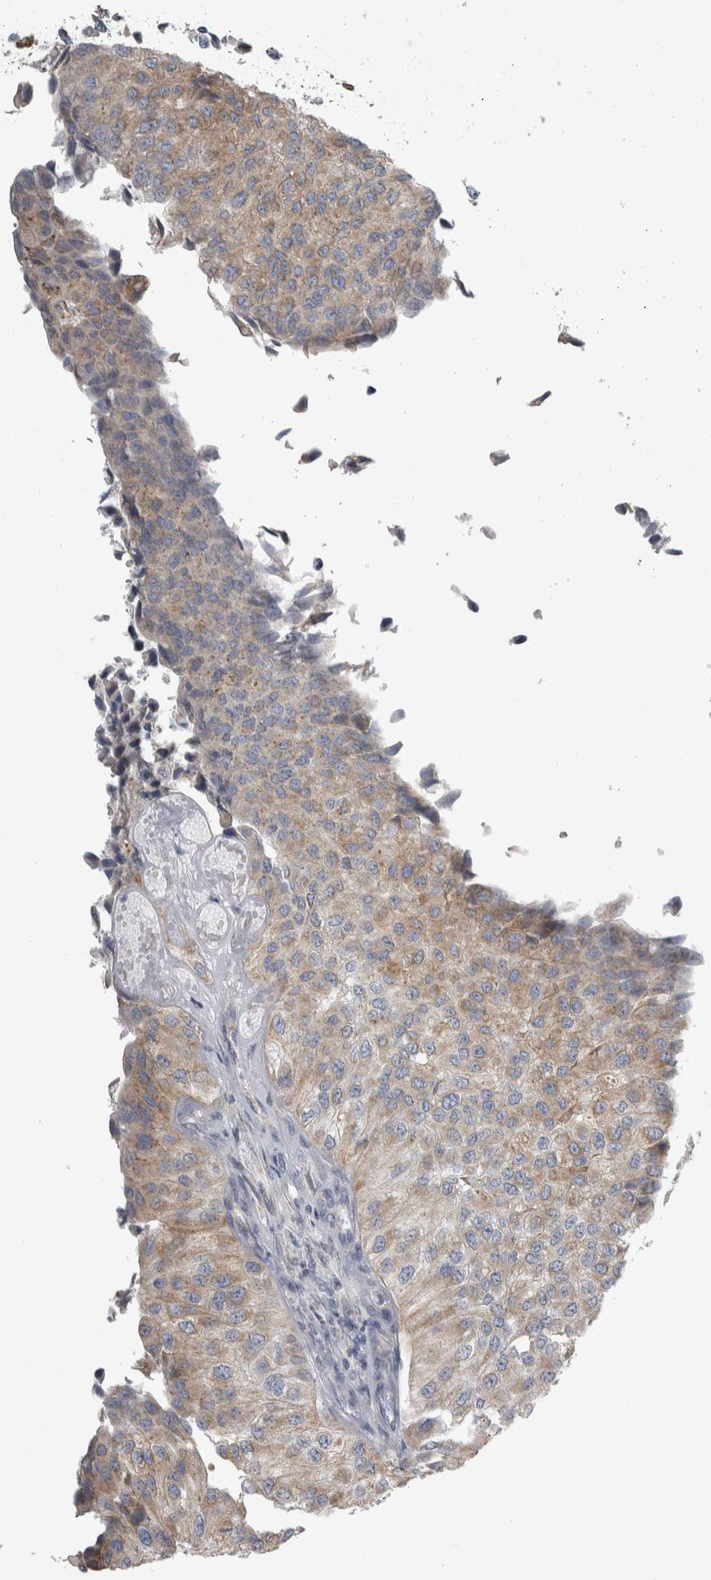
{"staining": {"intensity": "weak", "quantity": ">75%", "location": "cytoplasmic/membranous"}, "tissue": "urothelial cancer", "cell_type": "Tumor cells", "image_type": "cancer", "snomed": [{"axis": "morphology", "description": "Urothelial carcinoma, High grade"}, {"axis": "topography", "description": "Kidney"}, {"axis": "topography", "description": "Urinary bladder"}], "caption": "Human urothelial cancer stained for a protein (brown) reveals weak cytoplasmic/membranous positive positivity in approximately >75% of tumor cells.", "gene": "SIGMAR1", "patient": {"sex": "male", "age": 77}}